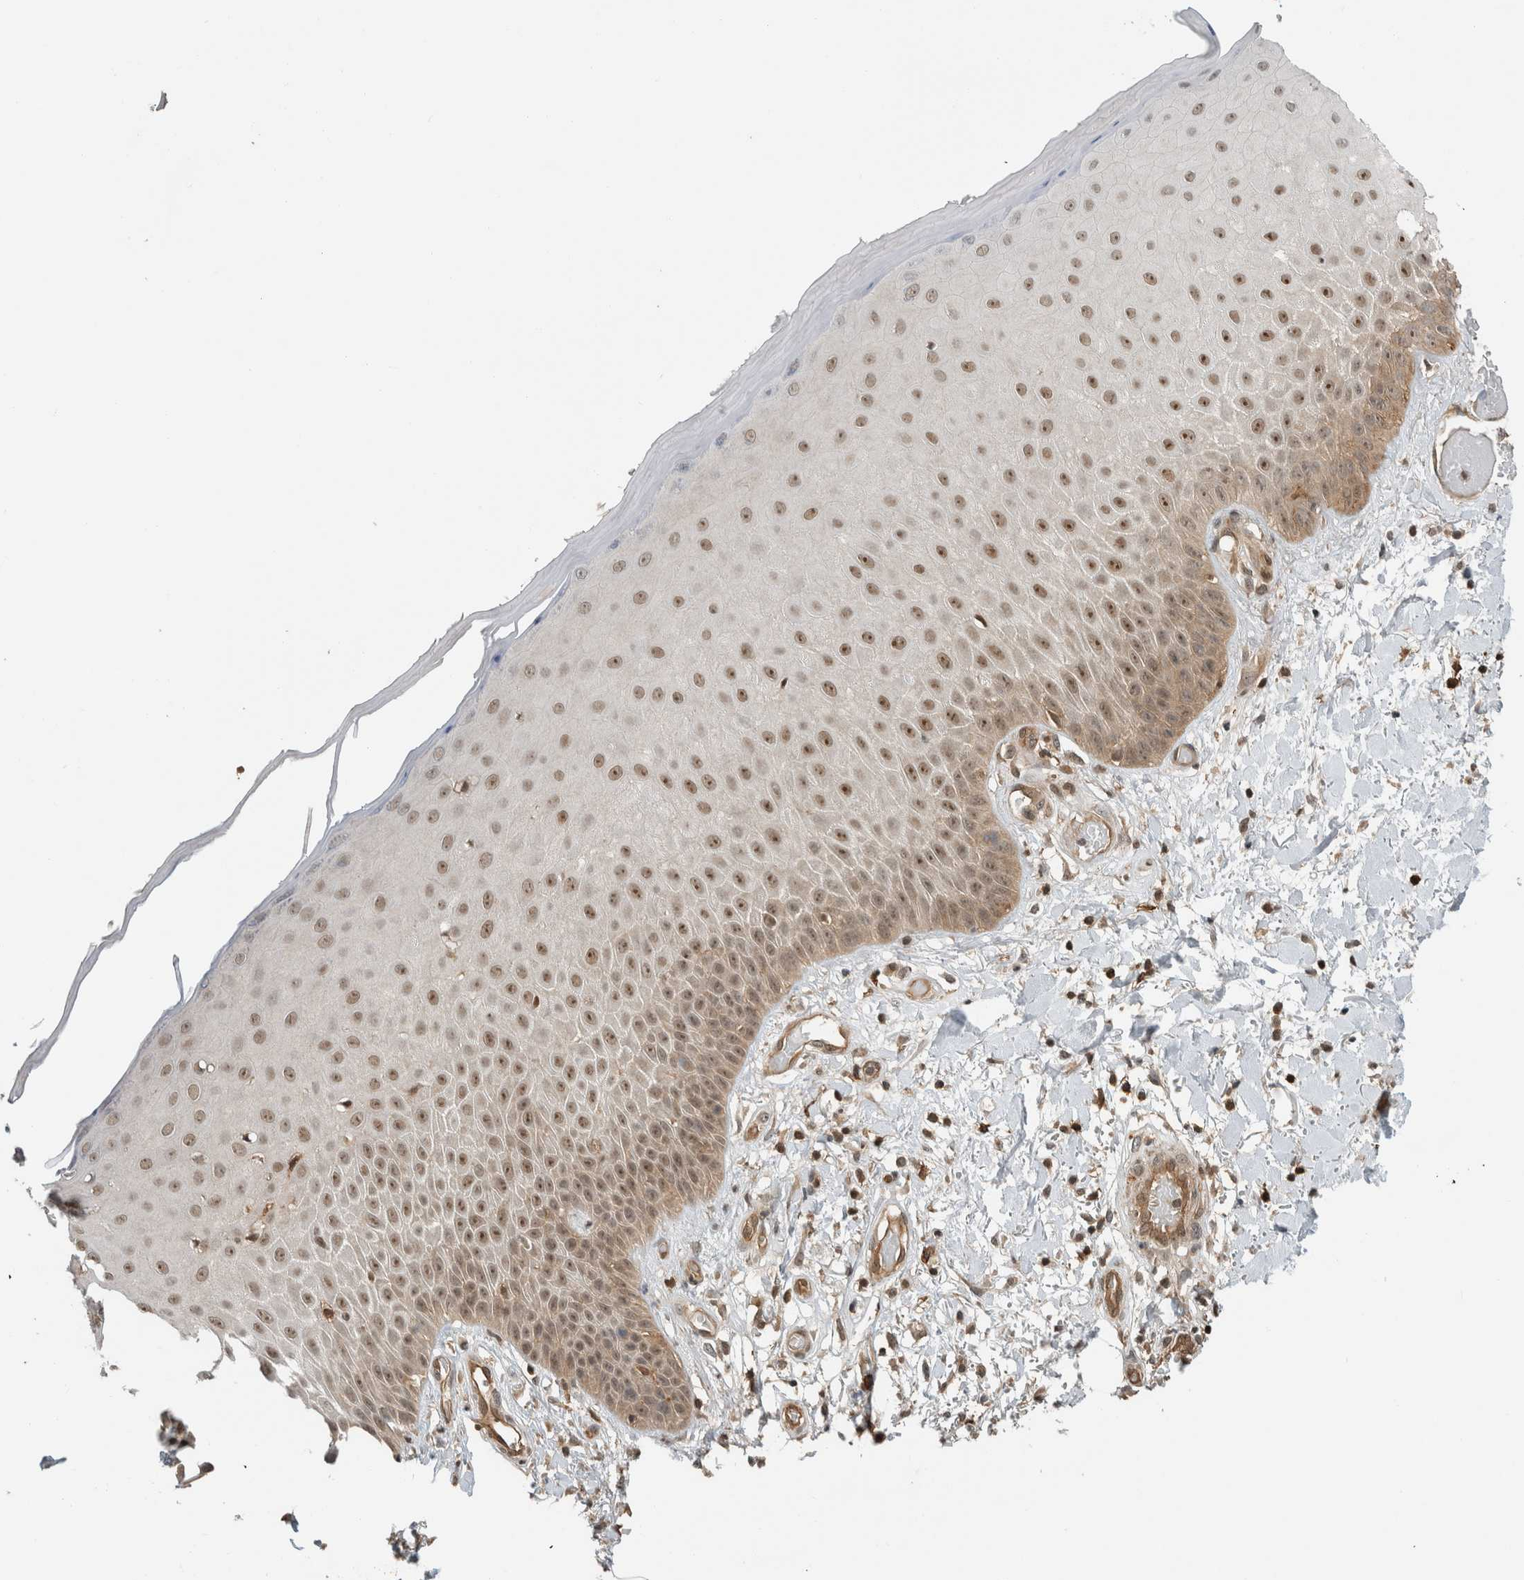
{"staining": {"intensity": "moderate", "quantity": ">75%", "location": "nuclear"}, "tissue": "skin", "cell_type": "Fibroblasts", "image_type": "normal", "snomed": [{"axis": "morphology", "description": "Normal tissue, NOS"}, {"axis": "morphology", "description": "Inflammation, NOS"}, {"axis": "topography", "description": "Skin"}], "caption": "Protein expression analysis of normal human skin reveals moderate nuclear staining in approximately >75% of fibroblasts. Nuclei are stained in blue.", "gene": "PFDN4", "patient": {"sex": "female", "age": 44}}